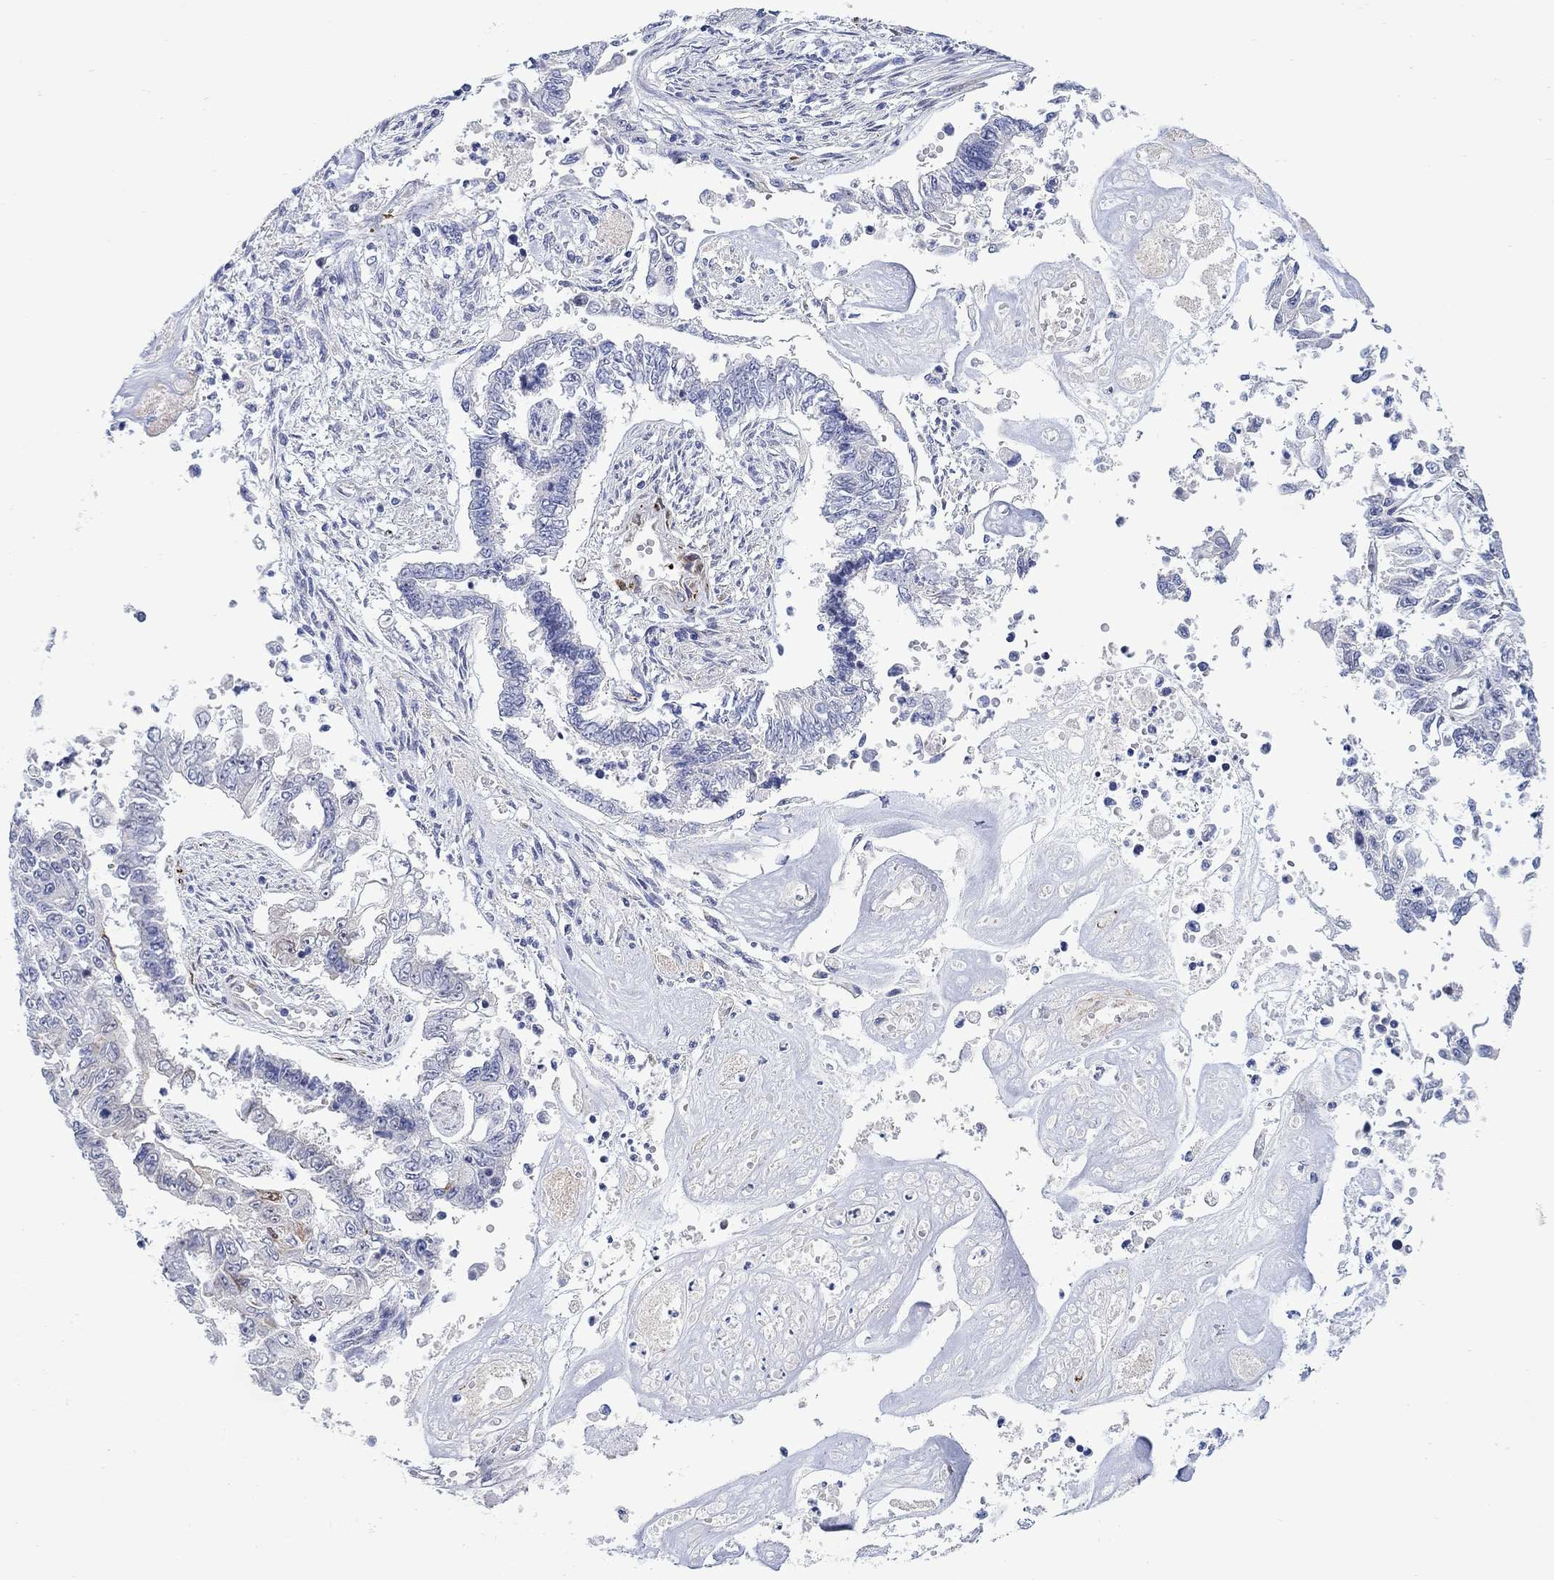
{"staining": {"intensity": "negative", "quantity": "none", "location": "none"}, "tissue": "endometrial cancer", "cell_type": "Tumor cells", "image_type": "cancer", "snomed": [{"axis": "morphology", "description": "Adenocarcinoma, NOS"}, {"axis": "topography", "description": "Uterus"}], "caption": "This is an IHC micrograph of human endometrial cancer (adenocarcinoma). There is no positivity in tumor cells.", "gene": "KSR2", "patient": {"sex": "female", "age": 59}}